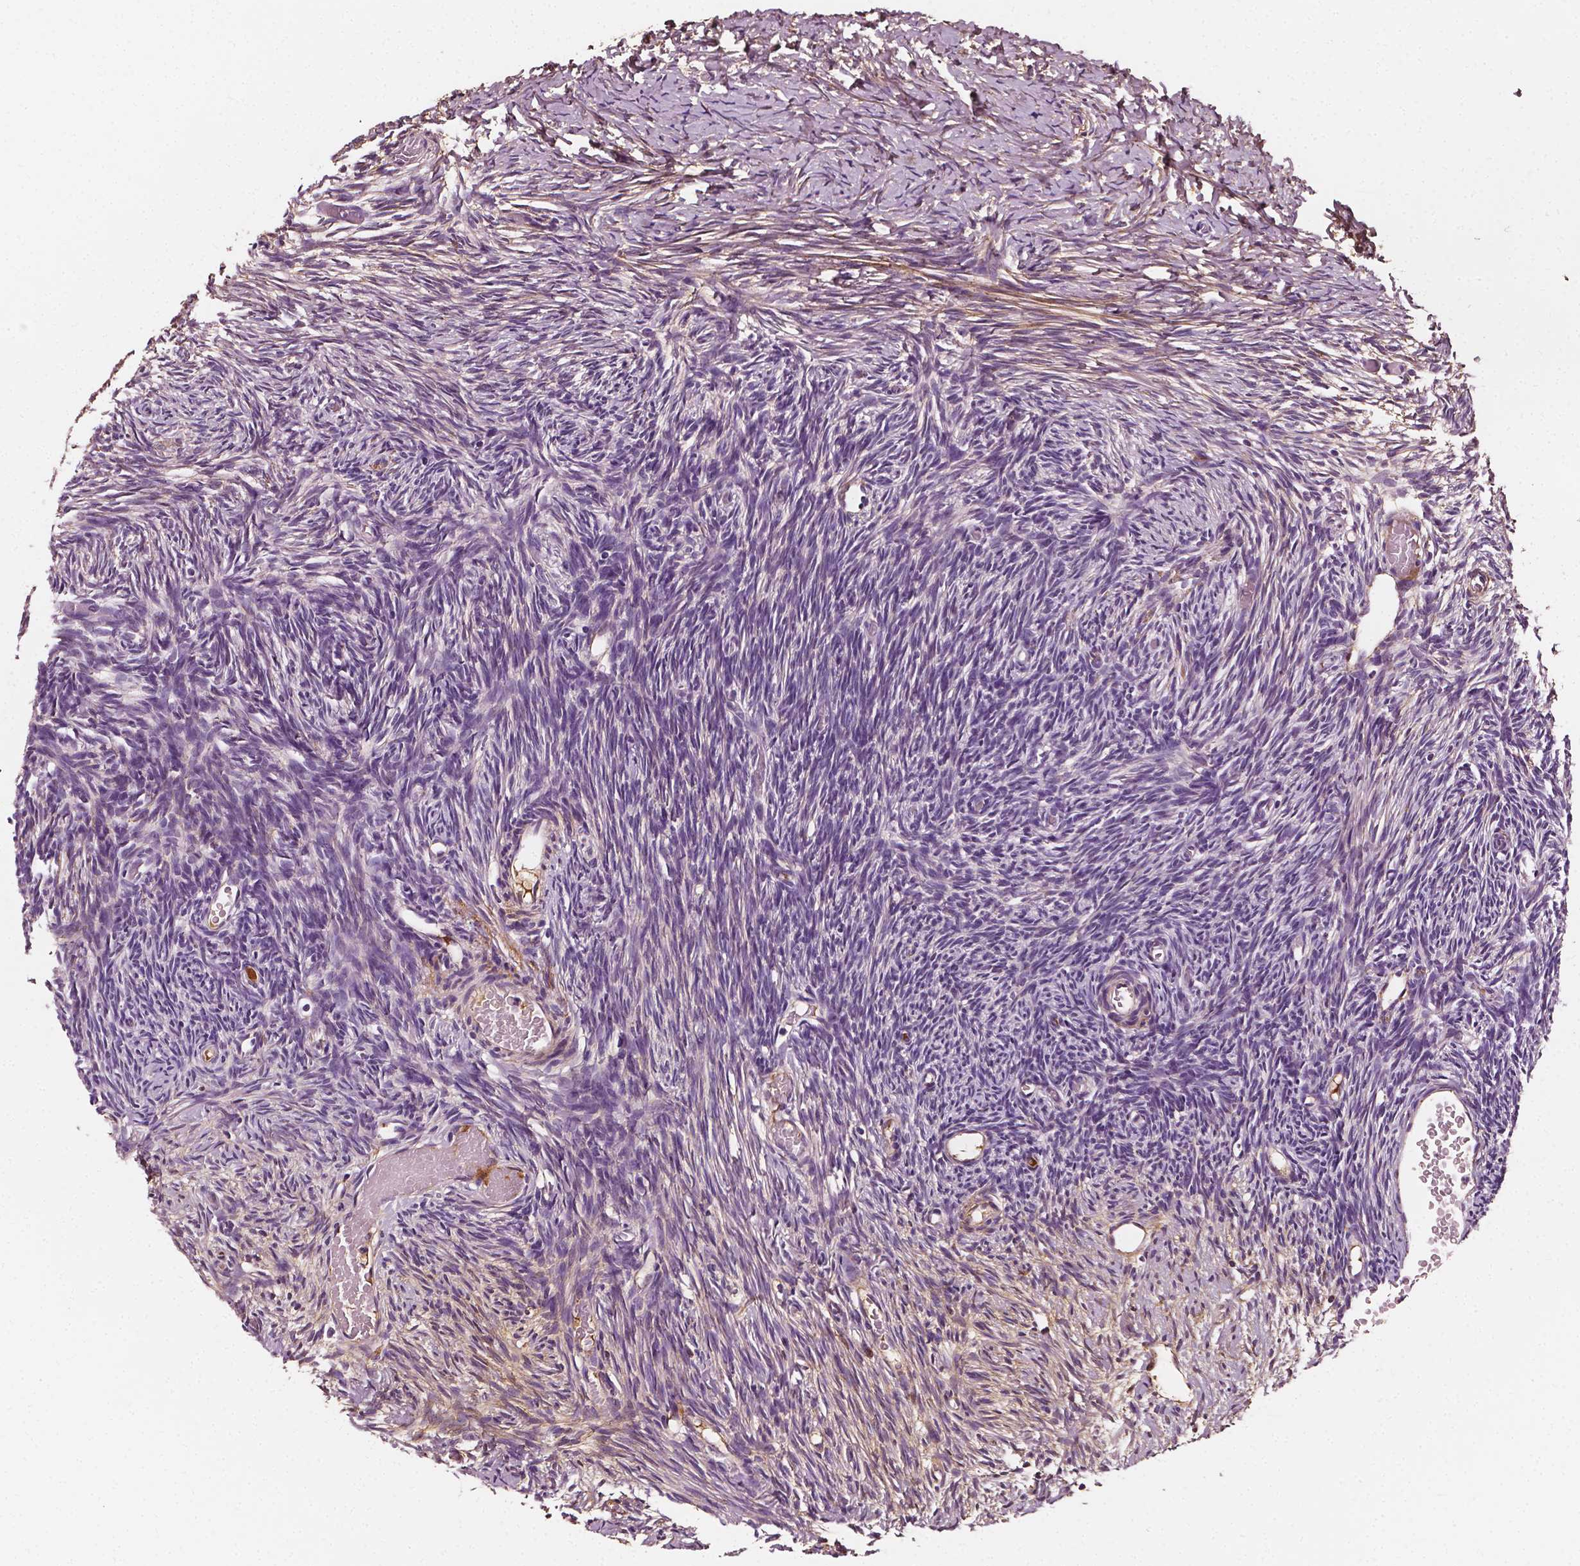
{"staining": {"intensity": "weak", "quantity": "<25%", "location": "cytoplasmic/membranous"}, "tissue": "ovary", "cell_type": "Ovarian stroma cells", "image_type": "normal", "snomed": [{"axis": "morphology", "description": "Normal tissue, NOS"}, {"axis": "topography", "description": "Ovary"}], "caption": "Micrograph shows no significant protein positivity in ovarian stroma cells of benign ovary.", "gene": "FBLN1", "patient": {"sex": "female", "age": 39}}